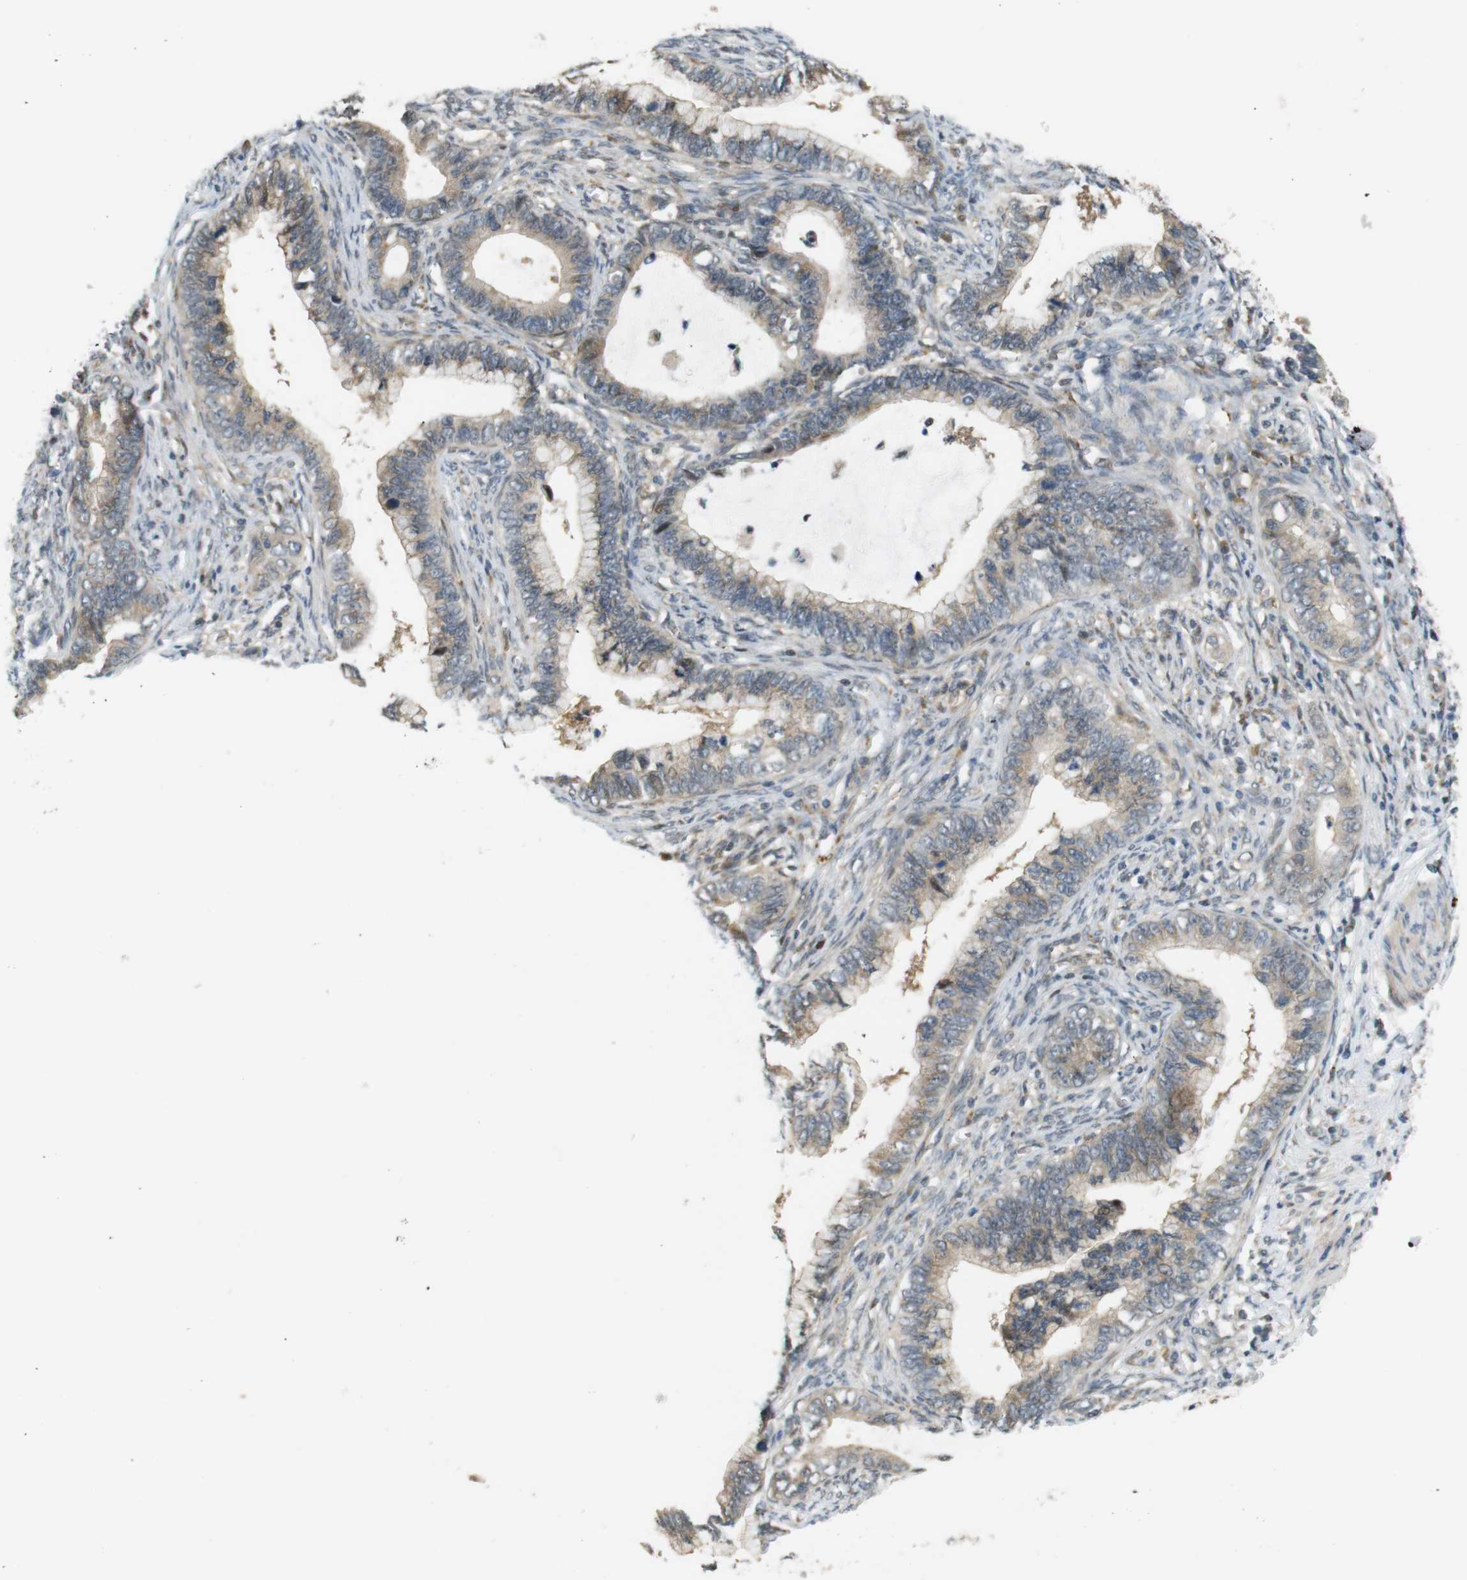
{"staining": {"intensity": "weak", "quantity": "25%-75%", "location": "cytoplasmic/membranous"}, "tissue": "cervical cancer", "cell_type": "Tumor cells", "image_type": "cancer", "snomed": [{"axis": "morphology", "description": "Adenocarcinoma, NOS"}, {"axis": "topography", "description": "Cervix"}], "caption": "Immunohistochemical staining of human adenocarcinoma (cervical) exhibits low levels of weak cytoplasmic/membranous staining in about 25%-75% of tumor cells. (Brightfield microscopy of DAB IHC at high magnification).", "gene": "TSPAN9", "patient": {"sex": "female", "age": 44}}